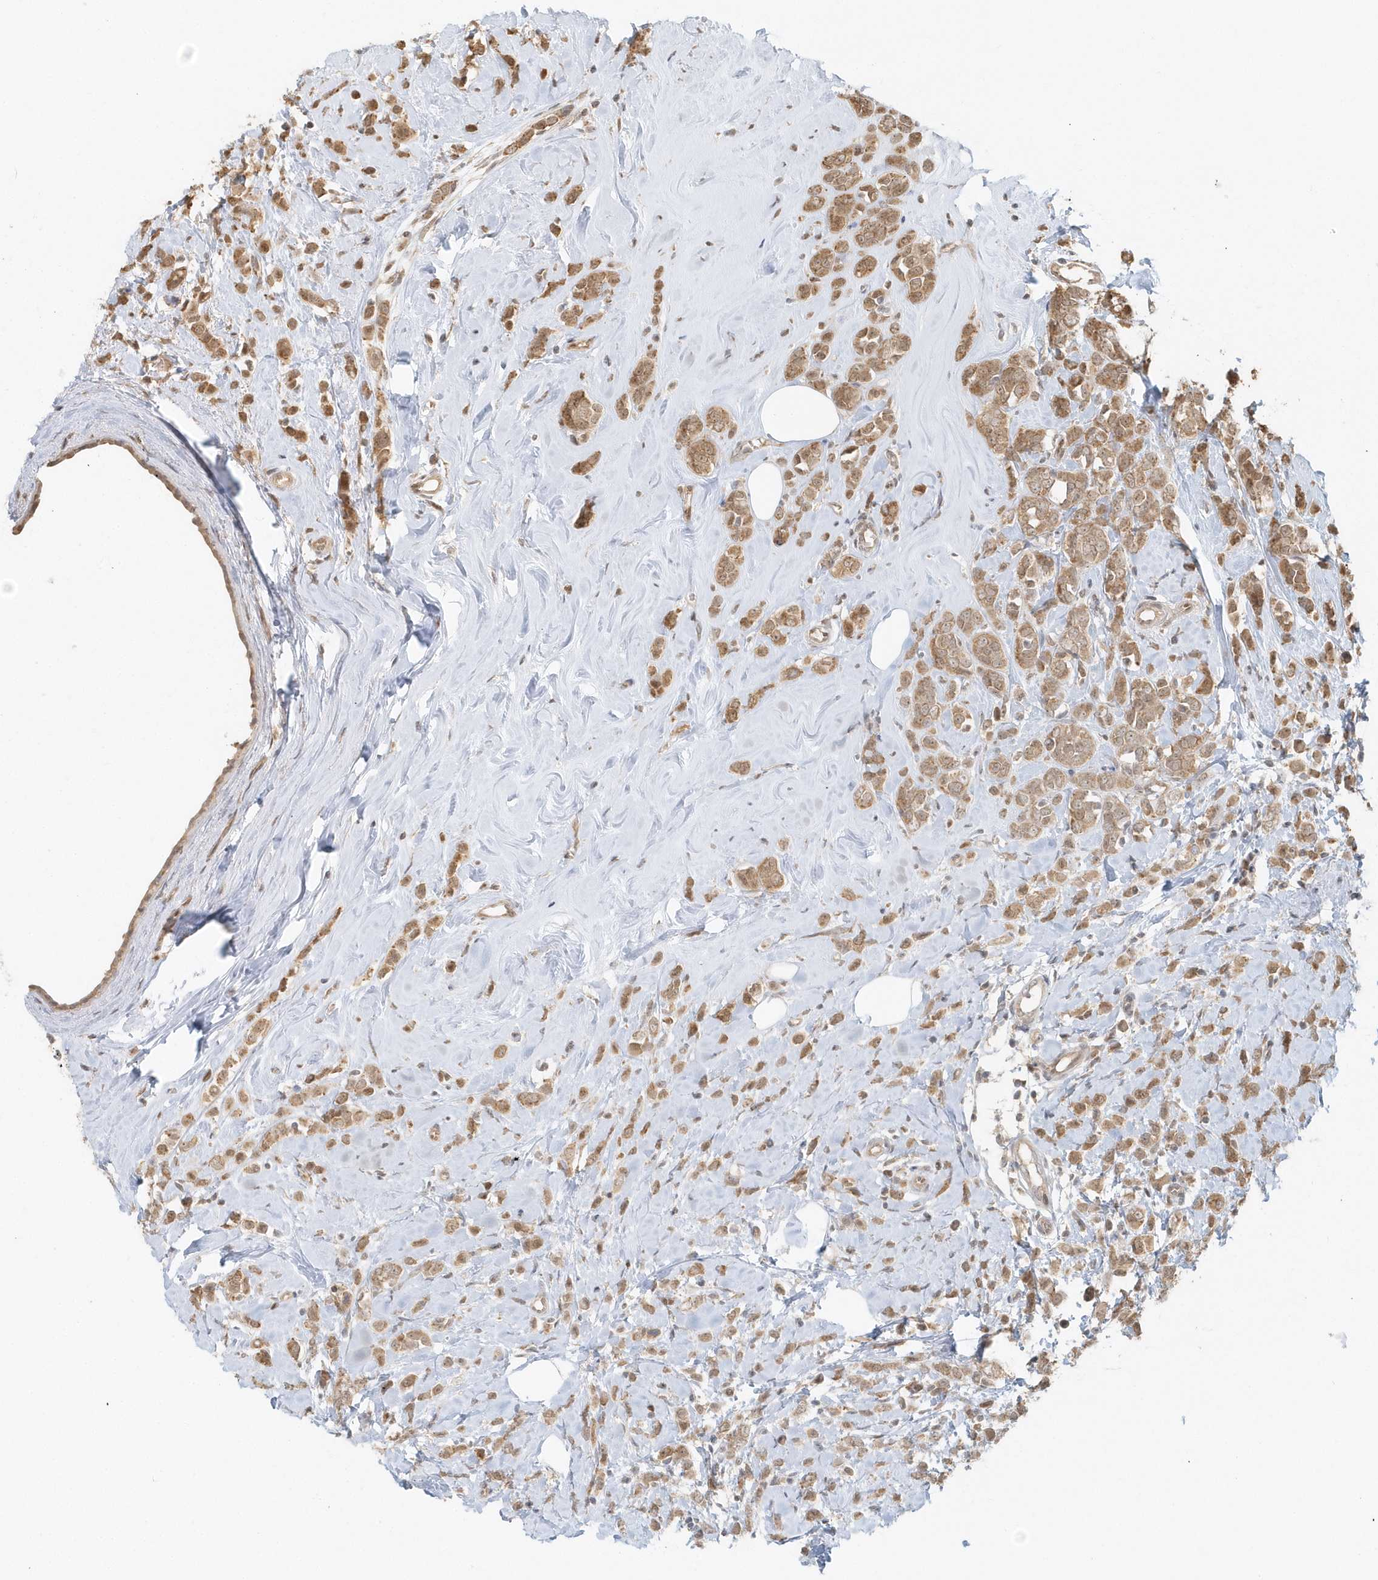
{"staining": {"intensity": "moderate", "quantity": ">75%", "location": "cytoplasmic/membranous"}, "tissue": "breast cancer", "cell_type": "Tumor cells", "image_type": "cancer", "snomed": [{"axis": "morphology", "description": "Lobular carcinoma"}, {"axis": "topography", "description": "Breast"}], "caption": "Protein staining by immunohistochemistry shows moderate cytoplasmic/membranous staining in approximately >75% of tumor cells in lobular carcinoma (breast). Using DAB (brown) and hematoxylin (blue) stains, captured at high magnification using brightfield microscopy.", "gene": "PSMD6", "patient": {"sex": "female", "age": 47}}